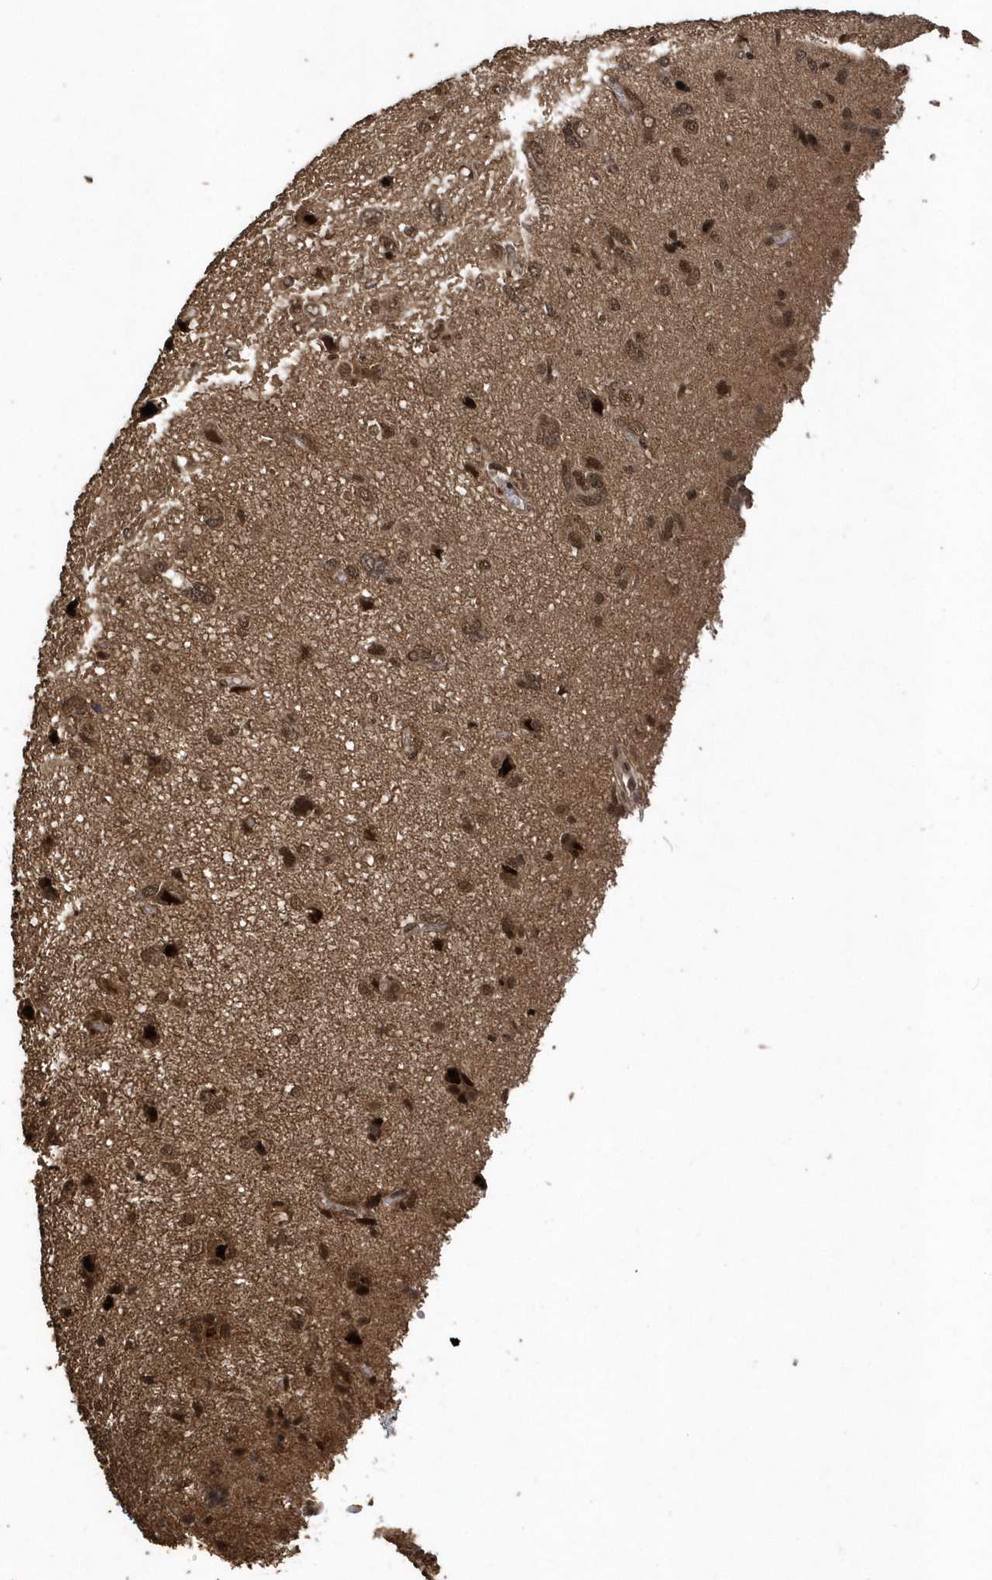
{"staining": {"intensity": "moderate", "quantity": ">75%", "location": "nuclear"}, "tissue": "glioma", "cell_type": "Tumor cells", "image_type": "cancer", "snomed": [{"axis": "morphology", "description": "Glioma, malignant, High grade"}, {"axis": "topography", "description": "Brain"}], "caption": "Brown immunohistochemical staining in malignant glioma (high-grade) shows moderate nuclear staining in approximately >75% of tumor cells.", "gene": "INTS12", "patient": {"sex": "female", "age": 59}}